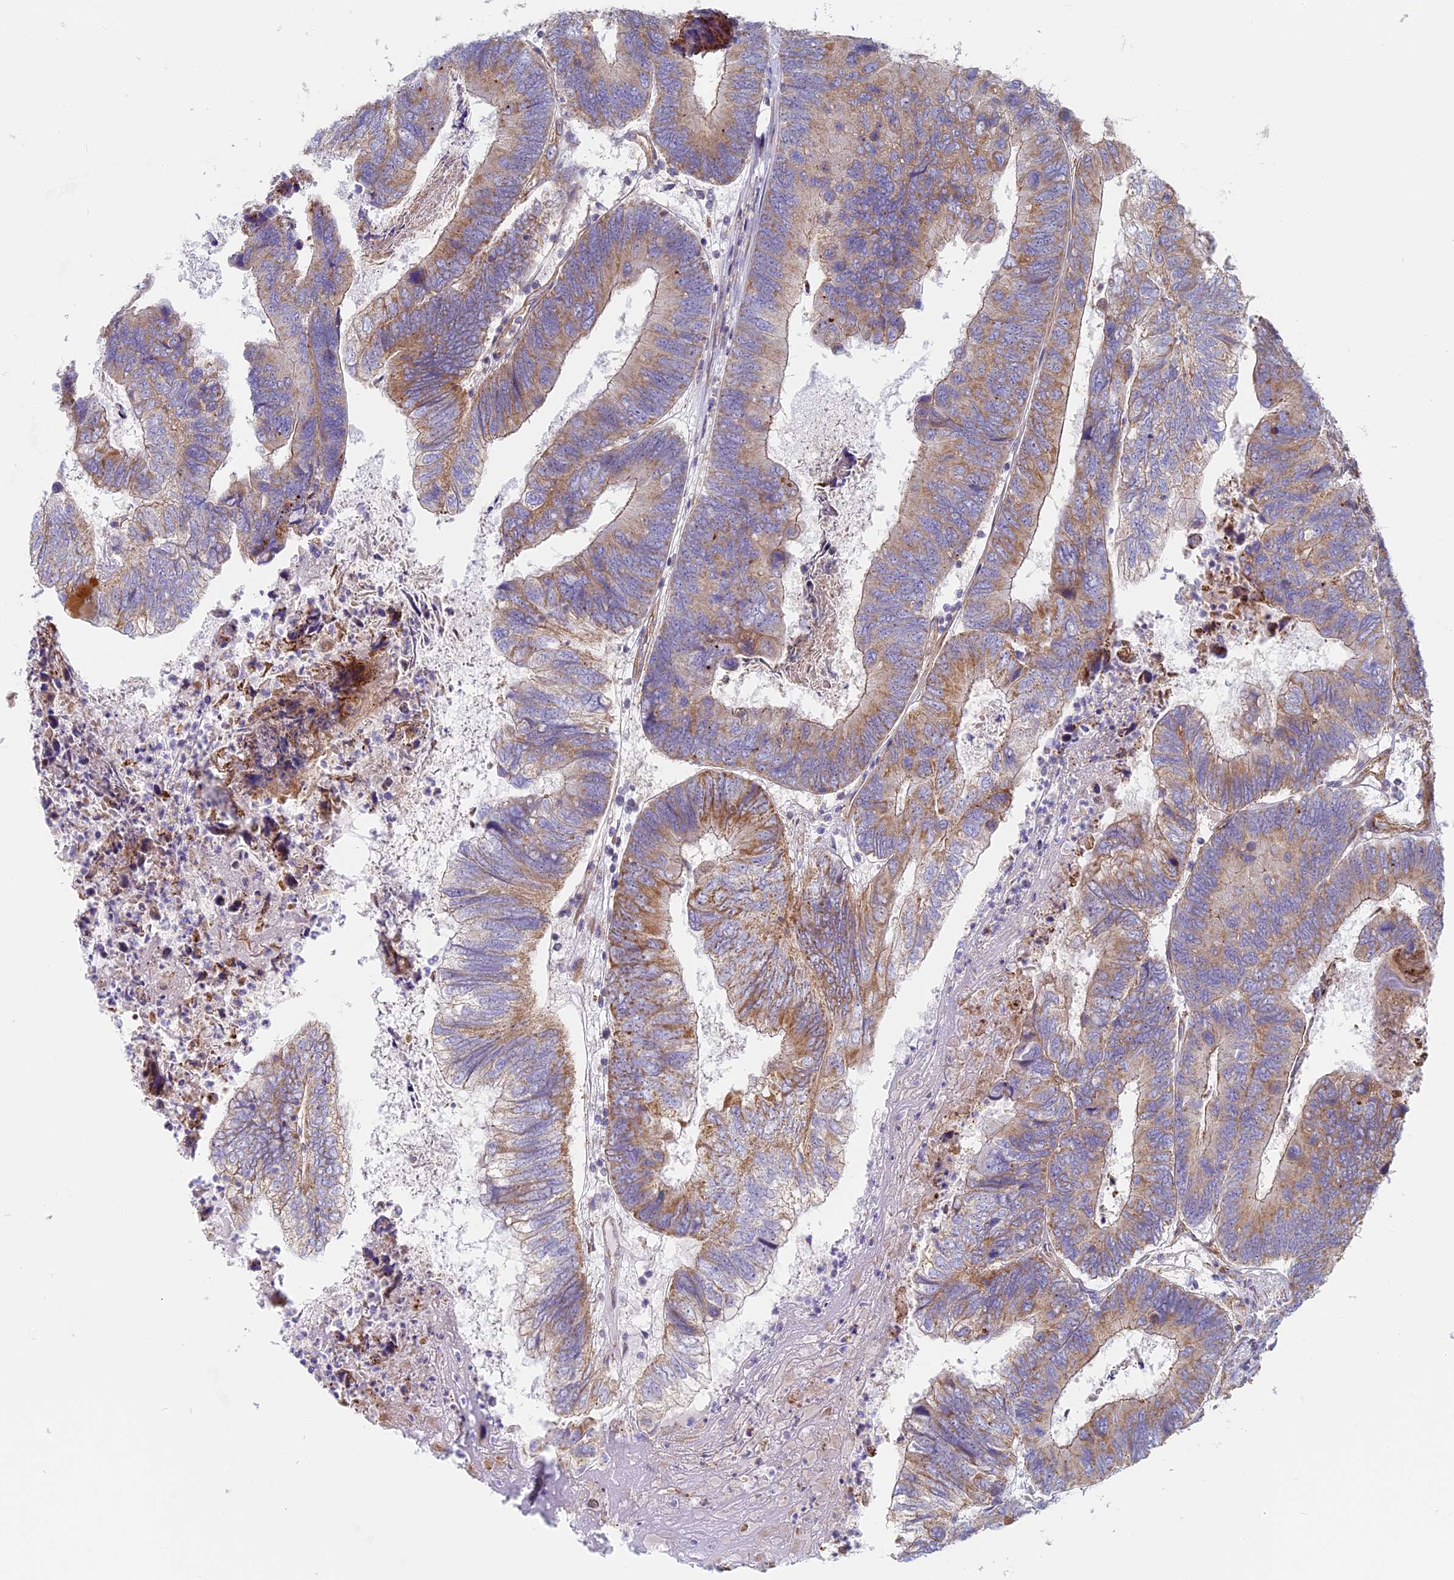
{"staining": {"intensity": "moderate", "quantity": "<25%", "location": "cytoplasmic/membranous"}, "tissue": "colorectal cancer", "cell_type": "Tumor cells", "image_type": "cancer", "snomed": [{"axis": "morphology", "description": "Adenocarcinoma, NOS"}, {"axis": "topography", "description": "Colon"}], "caption": "Immunohistochemical staining of adenocarcinoma (colorectal) shows low levels of moderate cytoplasmic/membranous expression in about <25% of tumor cells.", "gene": "DDA1", "patient": {"sex": "female", "age": 67}}